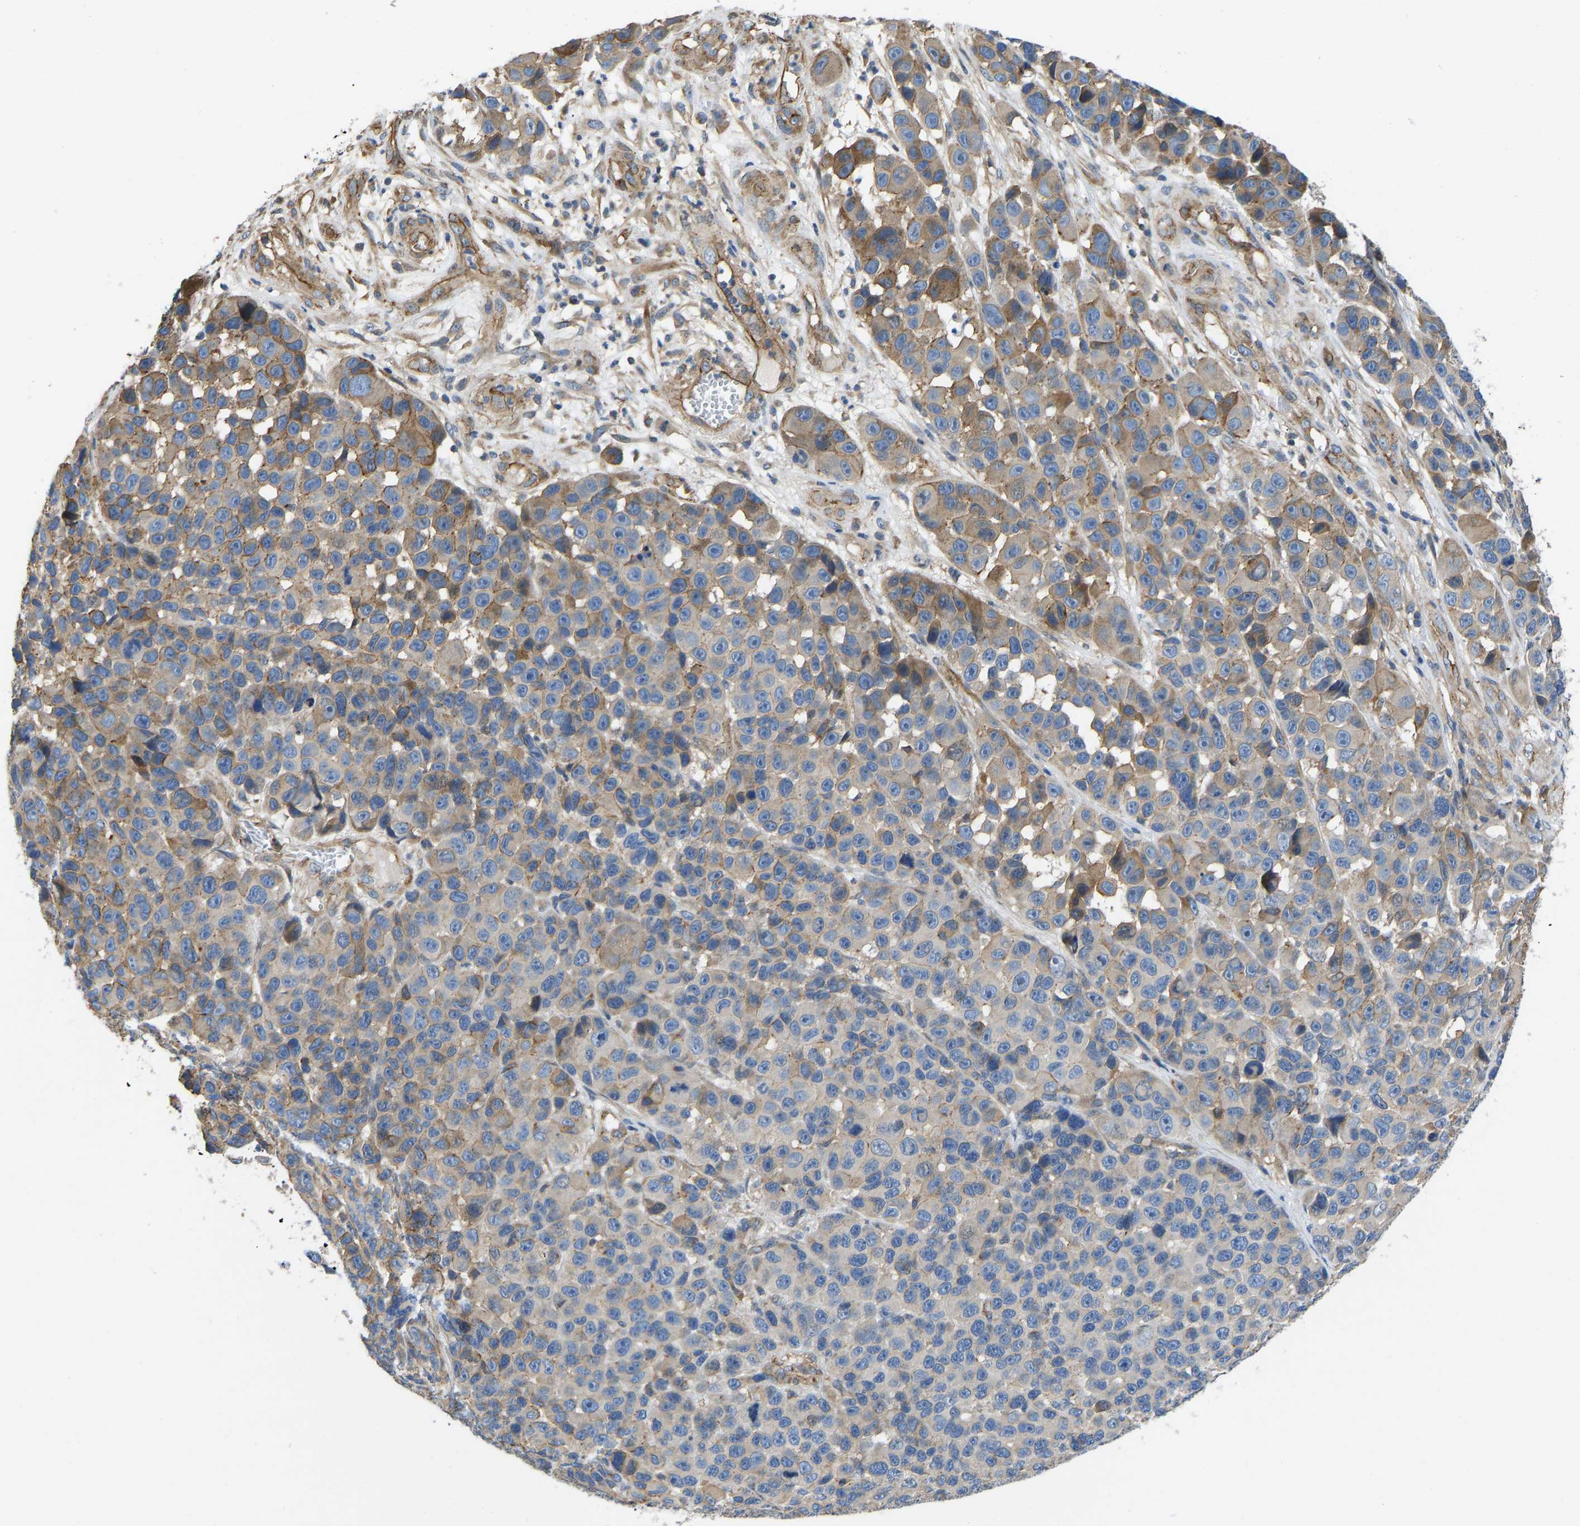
{"staining": {"intensity": "moderate", "quantity": "25%-75%", "location": "cytoplasmic/membranous"}, "tissue": "melanoma", "cell_type": "Tumor cells", "image_type": "cancer", "snomed": [{"axis": "morphology", "description": "Malignant melanoma, NOS"}, {"axis": "topography", "description": "Skin"}], "caption": "Malignant melanoma tissue displays moderate cytoplasmic/membranous positivity in about 25%-75% of tumor cells, visualized by immunohistochemistry.", "gene": "ELMO2", "patient": {"sex": "male", "age": 53}}